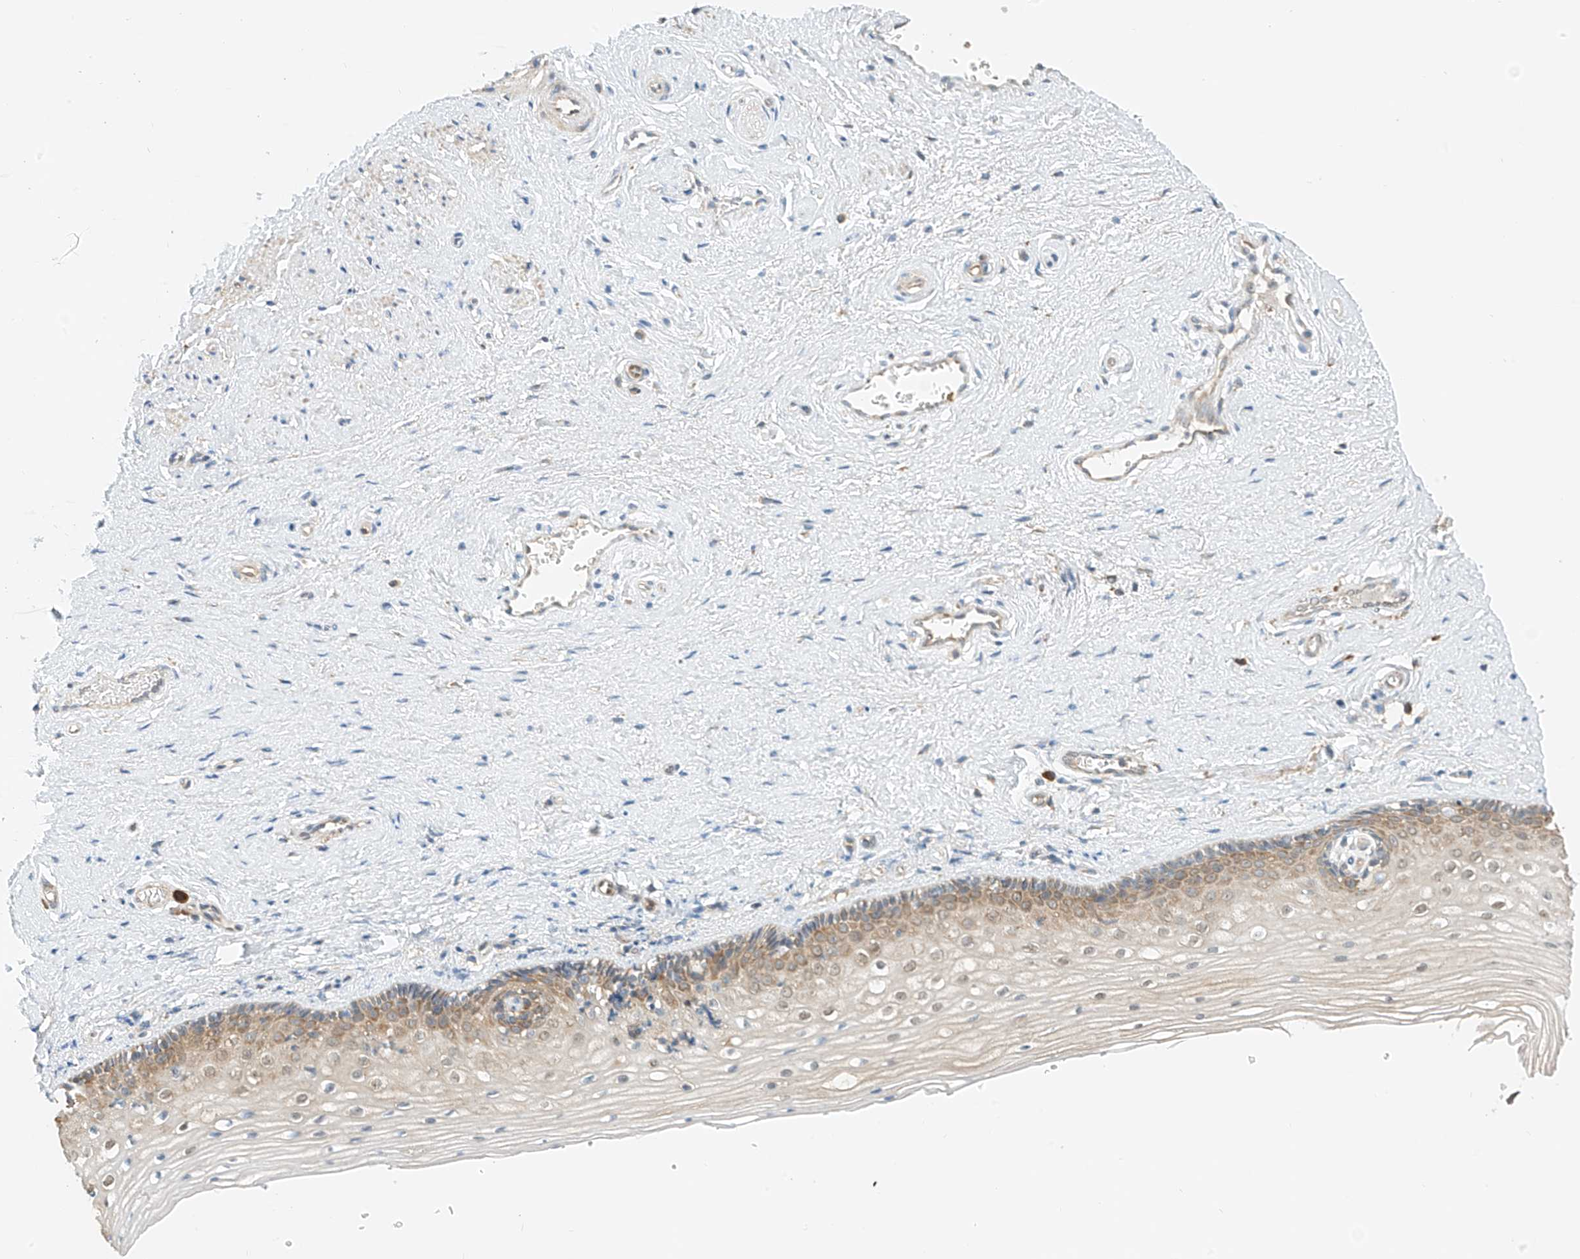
{"staining": {"intensity": "moderate", "quantity": "25%-75%", "location": "cytoplasmic/membranous,nuclear"}, "tissue": "vagina", "cell_type": "Squamous epithelial cells", "image_type": "normal", "snomed": [{"axis": "morphology", "description": "Normal tissue, NOS"}, {"axis": "topography", "description": "Vagina"}], "caption": "Human vagina stained for a protein (brown) reveals moderate cytoplasmic/membranous,nuclear positive staining in about 25%-75% of squamous epithelial cells.", "gene": "PPA2", "patient": {"sex": "female", "age": 46}}